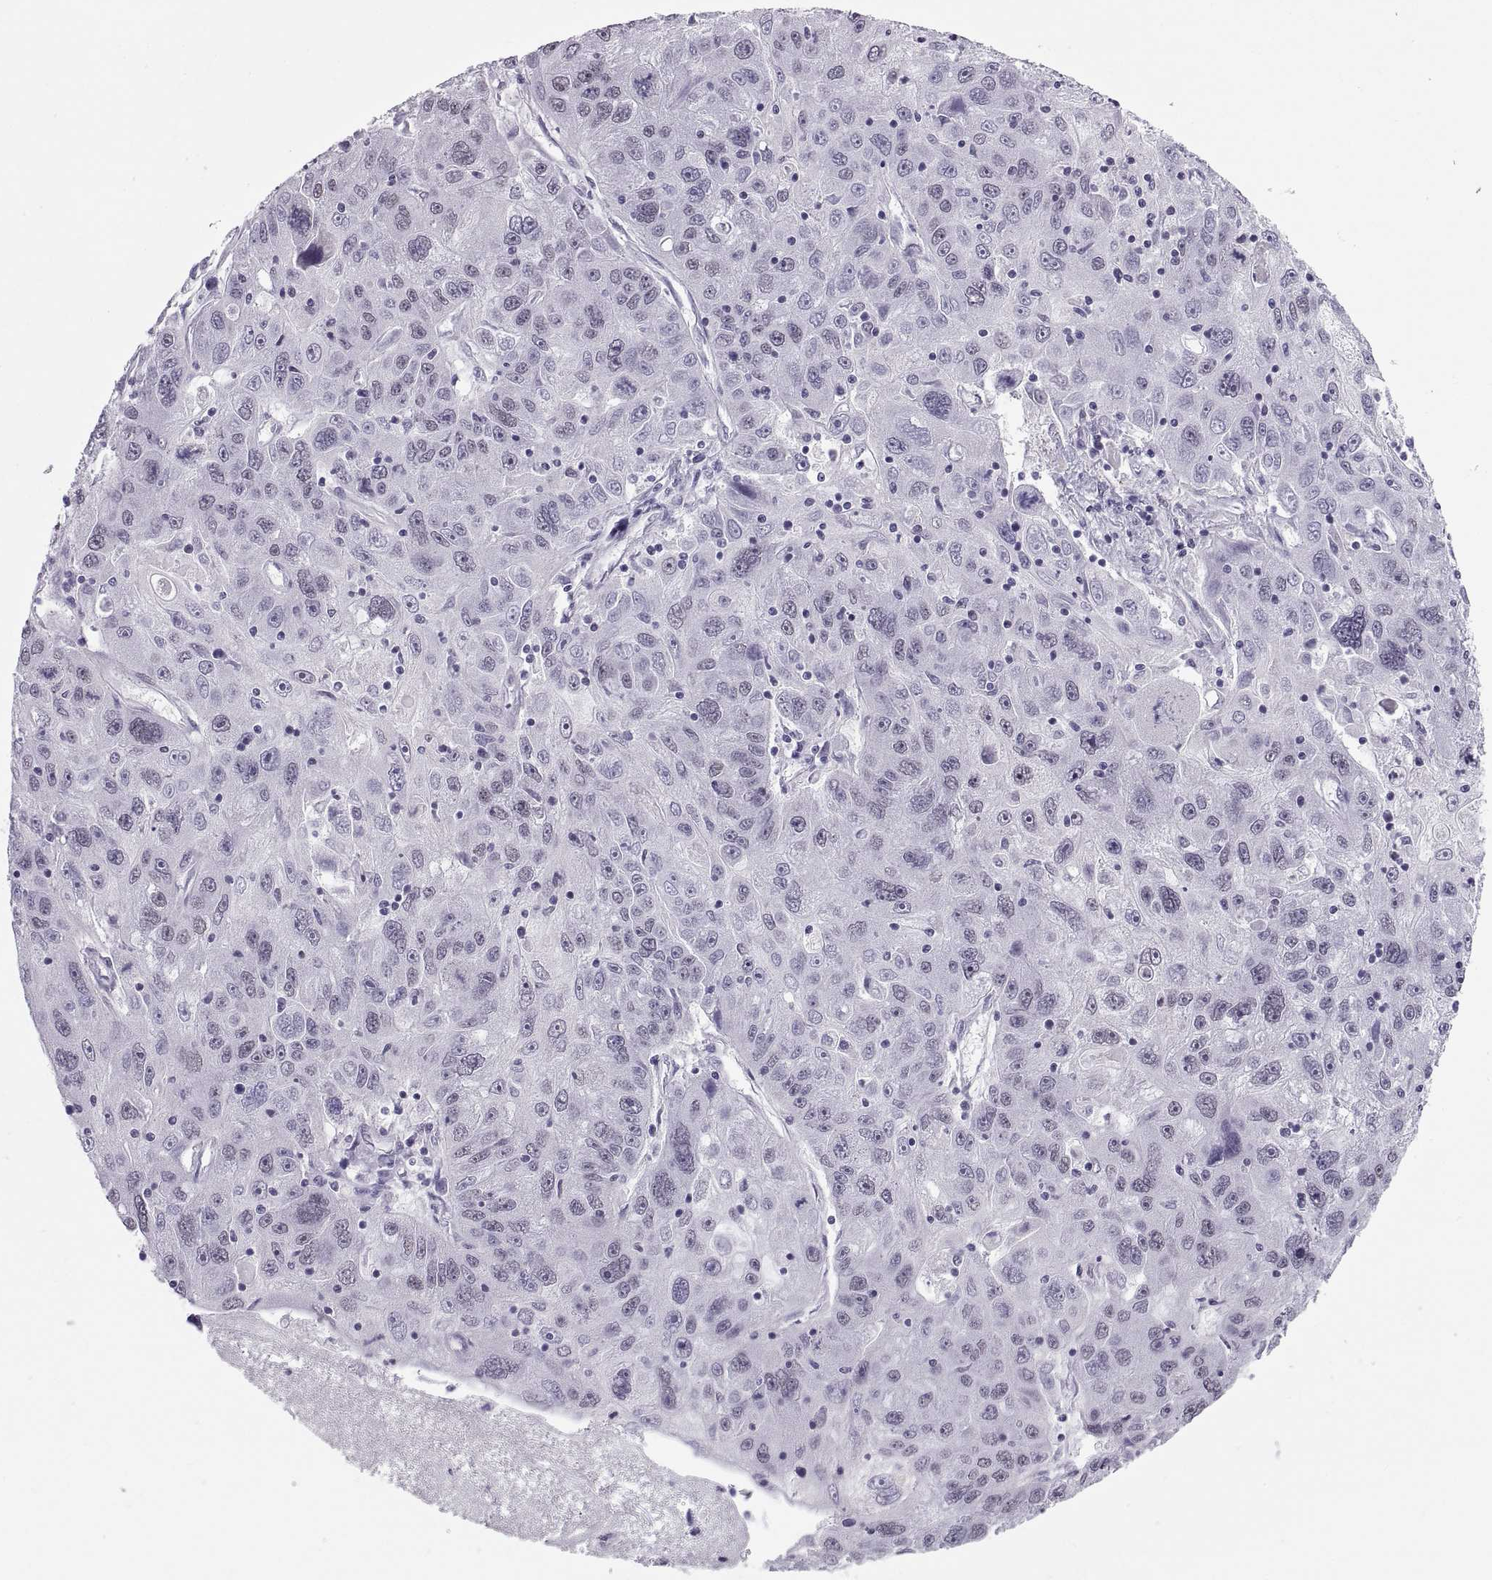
{"staining": {"intensity": "negative", "quantity": "none", "location": "none"}, "tissue": "stomach cancer", "cell_type": "Tumor cells", "image_type": "cancer", "snomed": [{"axis": "morphology", "description": "Adenocarcinoma, NOS"}, {"axis": "topography", "description": "Stomach"}], "caption": "The photomicrograph exhibits no staining of tumor cells in adenocarcinoma (stomach).", "gene": "CARTPT", "patient": {"sex": "male", "age": 56}}